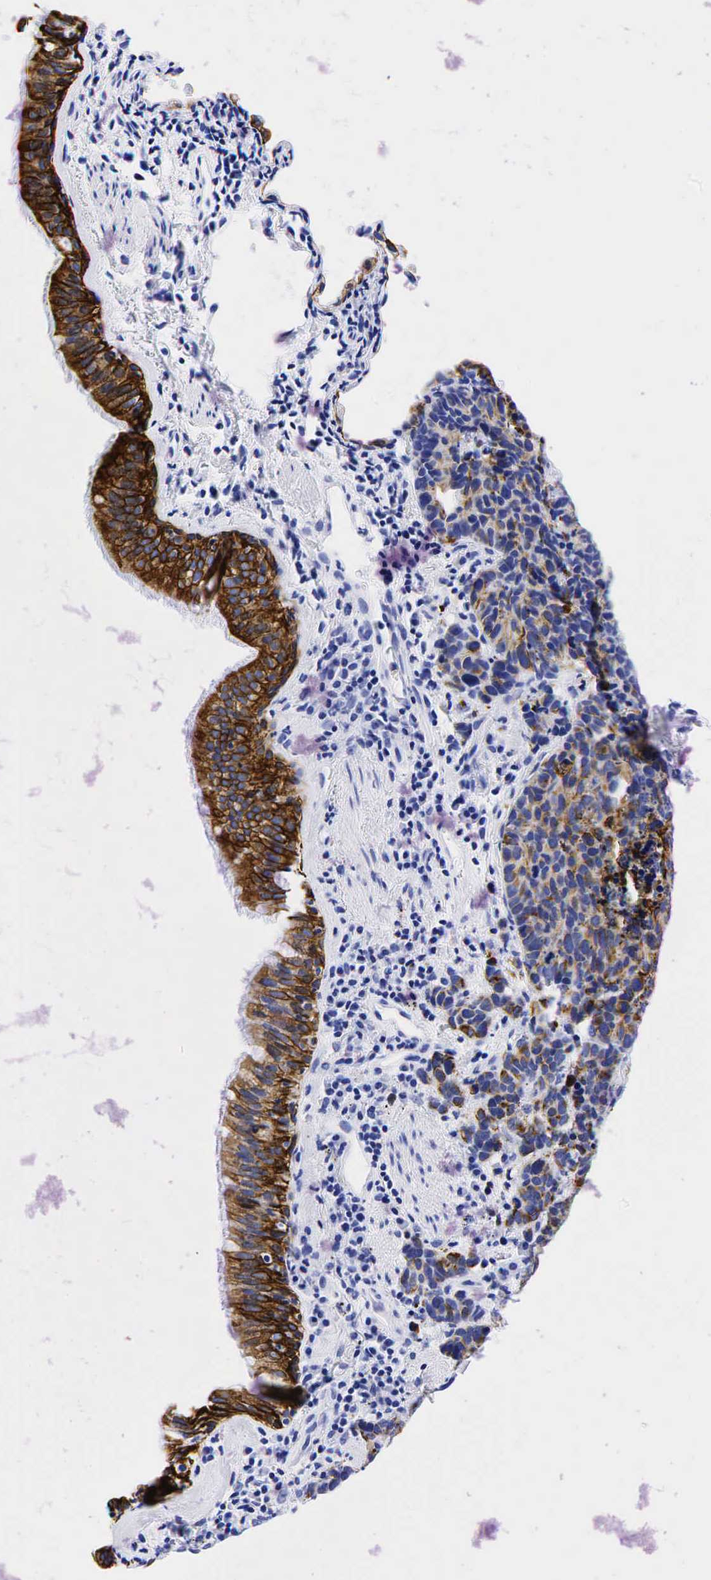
{"staining": {"intensity": "strong", "quantity": ">75%", "location": "cytoplasmic/membranous"}, "tissue": "lung cancer", "cell_type": "Tumor cells", "image_type": "cancer", "snomed": [{"axis": "morphology", "description": "Neoplasm, malignant, NOS"}, {"axis": "topography", "description": "Lung"}], "caption": "This photomicrograph displays immunohistochemistry staining of human lung cancer, with high strong cytoplasmic/membranous expression in about >75% of tumor cells.", "gene": "KRT19", "patient": {"sex": "female", "age": 75}}